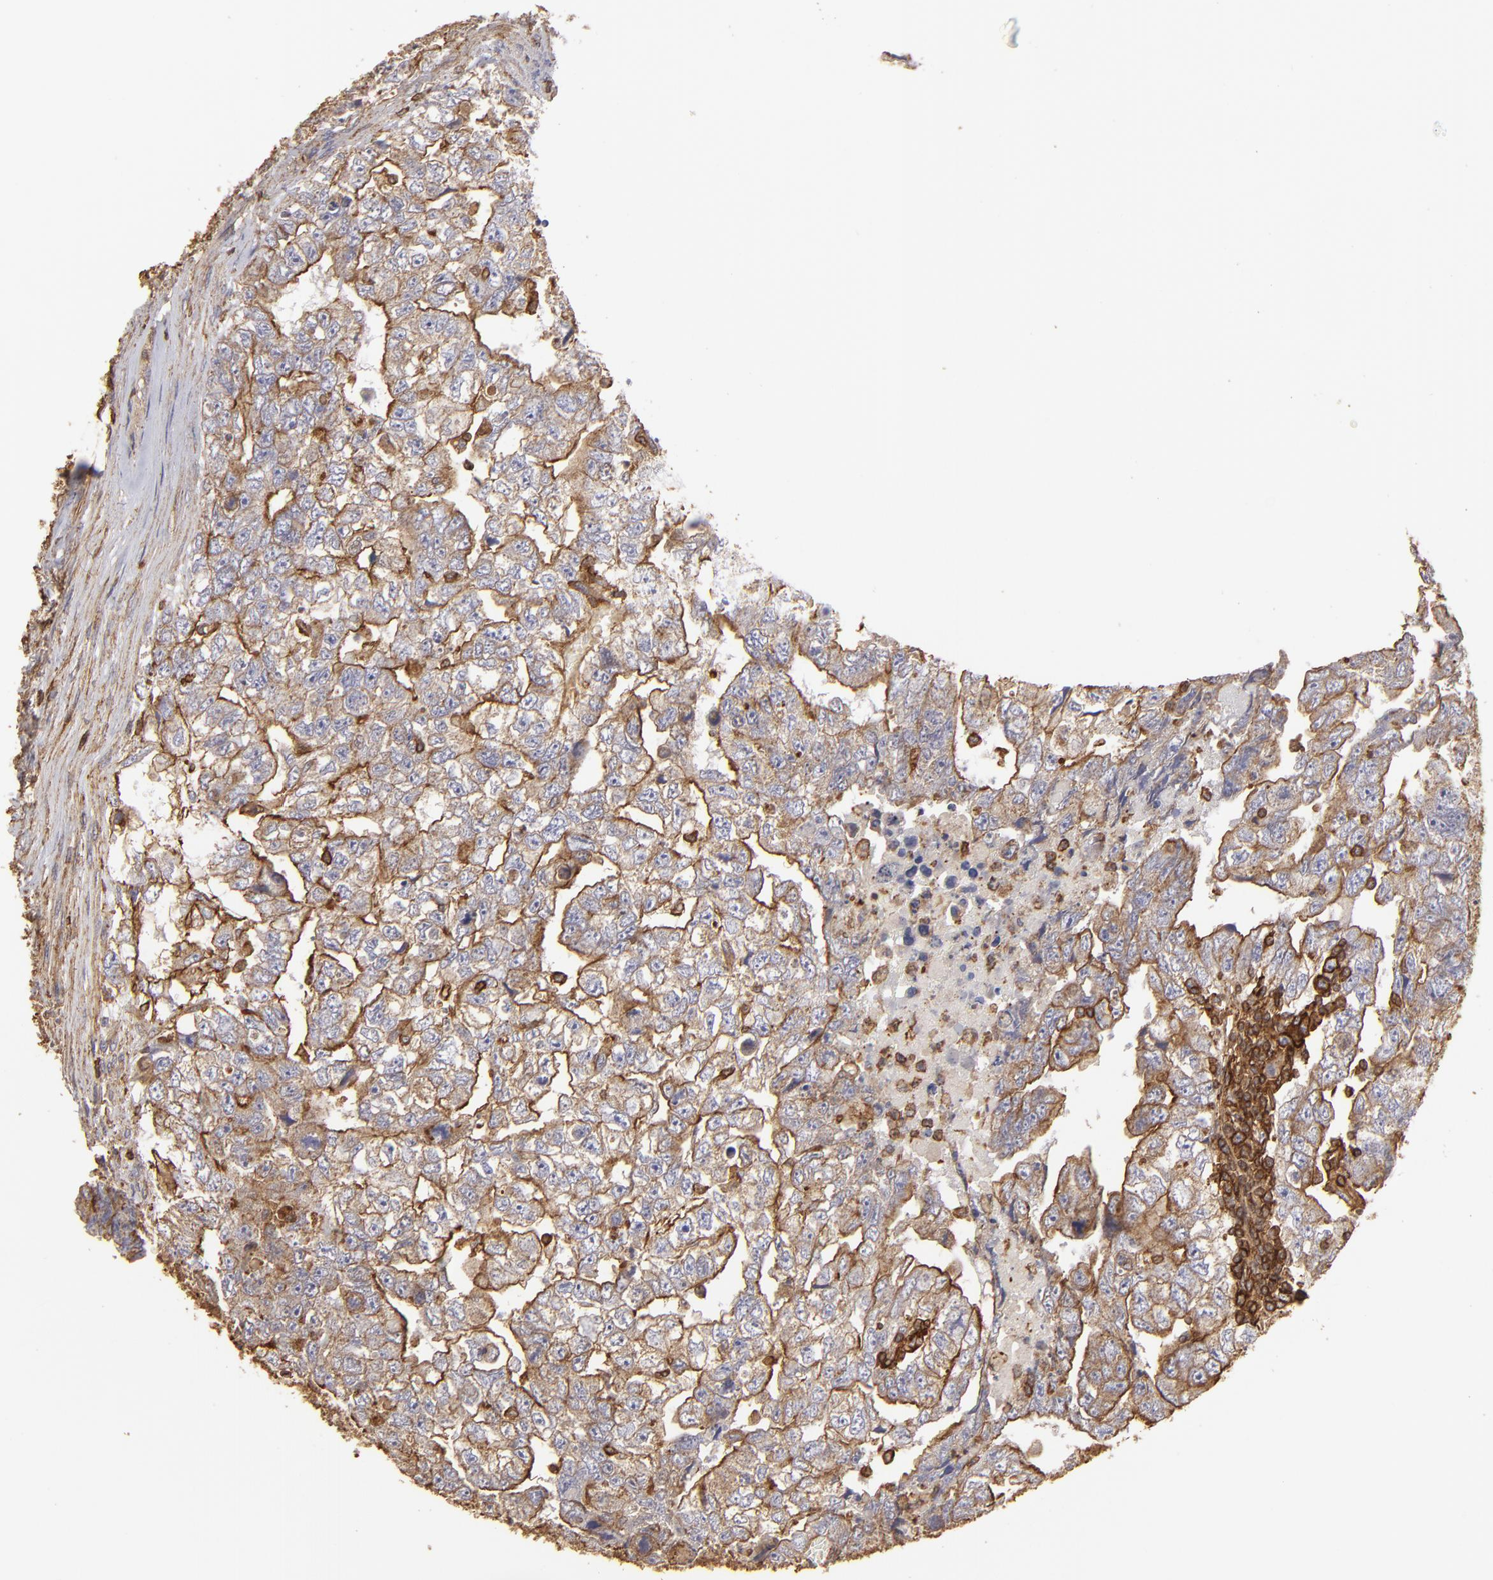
{"staining": {"intensity": "moderate", "quantity": ">75%", "location": "cytoplasmic/membranous"}, "tissue": "testis cancer", "cell_type": "Tumor cells", "image_type": "cancer", "snomed": [{"axis": "morphology", "description": "Carcinoma, Embryonal, NOS"}, {"axis": "topography", "description": "Testis"}], "caption": "The histopathology image reveals immunohistochemical staining of embryonal carcinoma (testis). There is moderate cytoplasmic/membranous staining is seen in about >75% of tumor cells. (IHC, brightfield microscopy, high magnification).", "gene": "ACTB", "patient": {"sex": "male", "age": 36}}